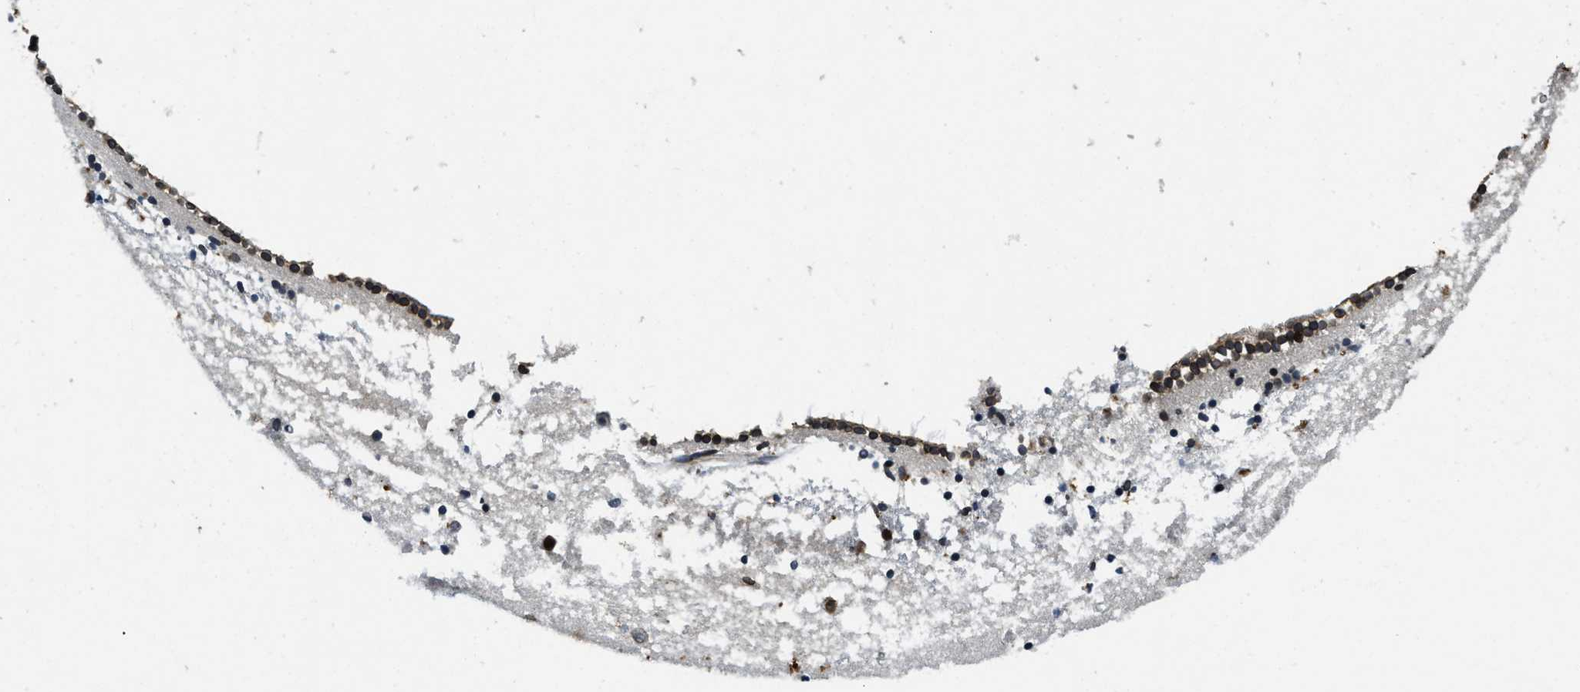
{"staining": {"intensity": "moderate", "quantity": ">75%", "location": "nuclear"}, "tissue": "caudate", "cell_type": "Glial cells", "image_type": "normal", "snomed": [{"axis": "morphology", "description": "Normal tissue, NOS"}, {"axis": "topography", "description": "Lateral ventricle wall"}], "caption": "Glial cells show medium levels of moderate nuclear positivity in approximately >75% of cells in unremarkable caudate. (Brightfield microscopy of DAB IHC at high magnification).", "gene": "ZC3HC1", "patient": {"sex": "male", "age": 45}}